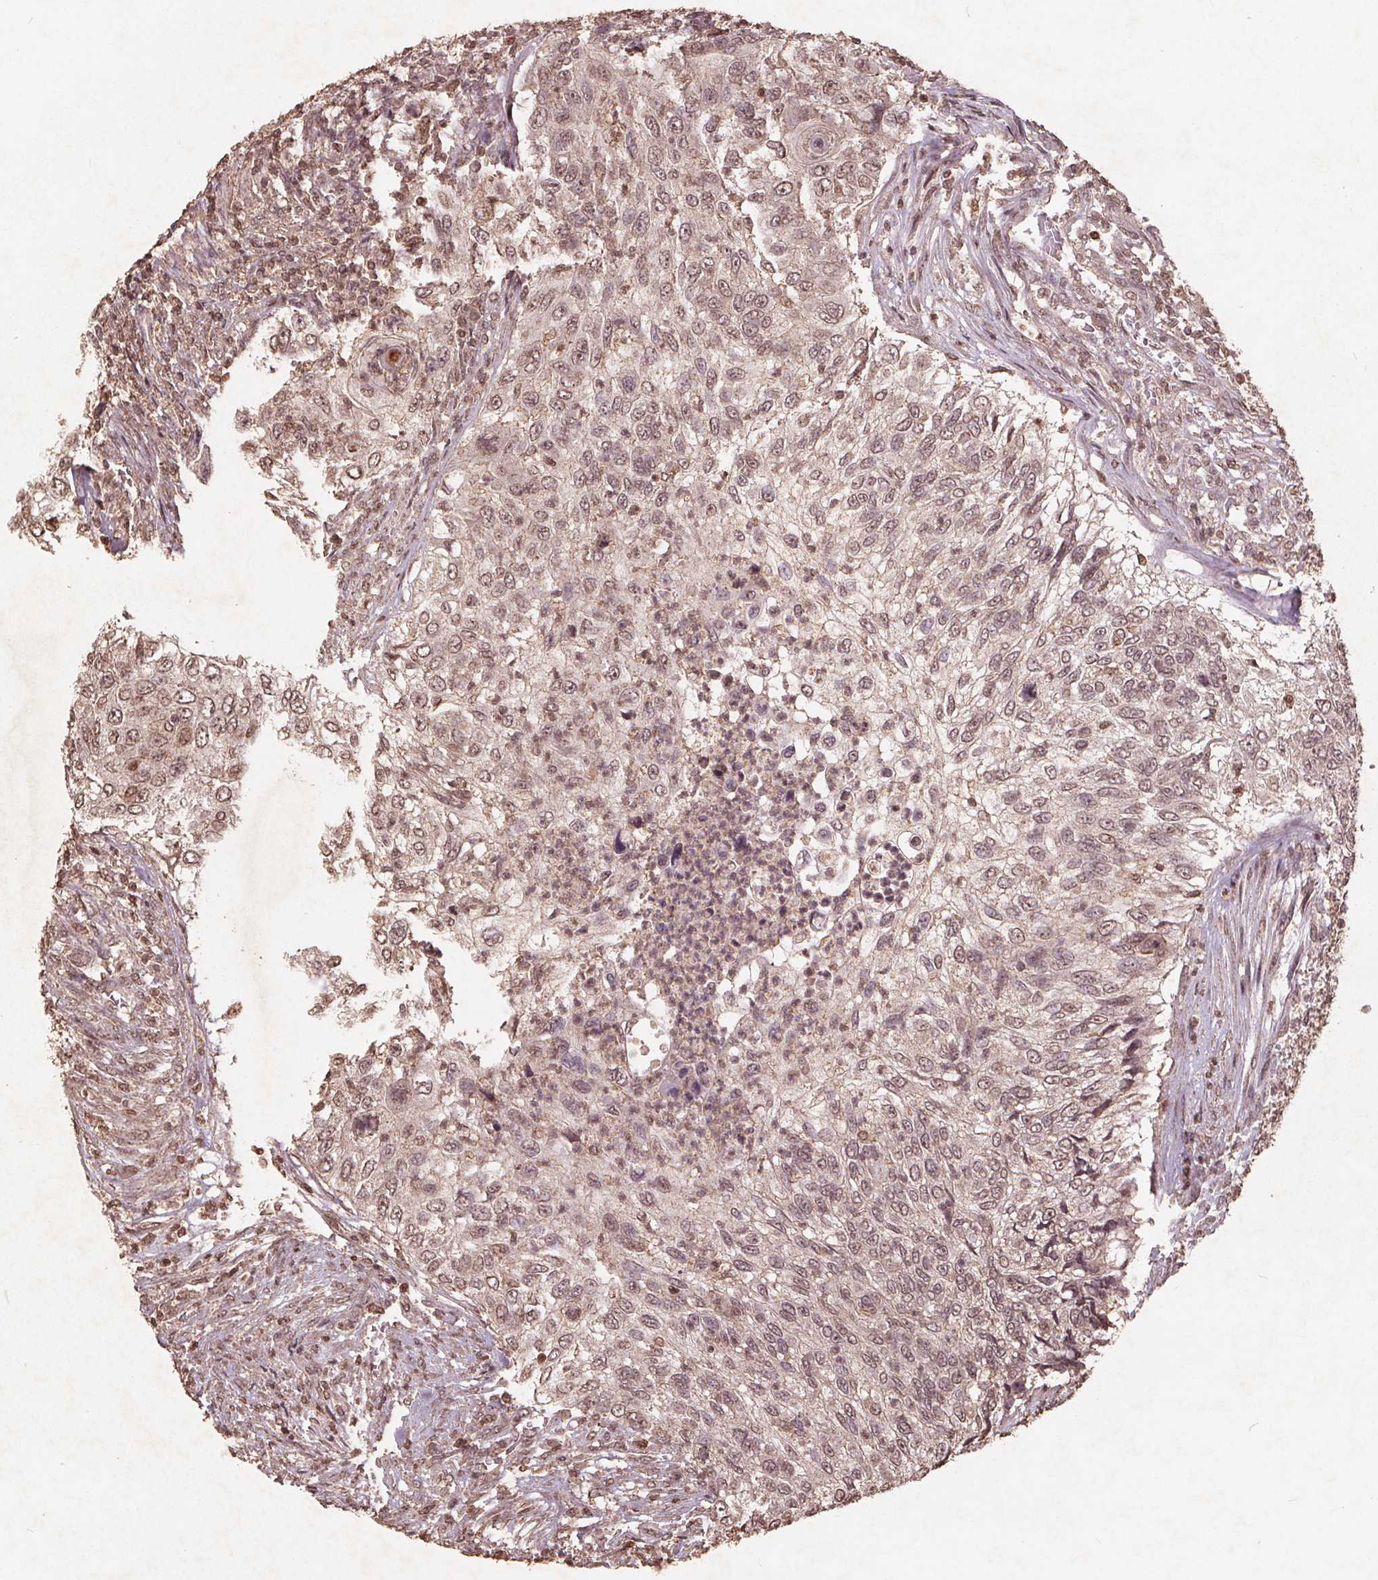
{"staining": {"intensity": "moderate", "quantity": ">75%", "location": "nuclear"}, "tissue": "urothelial cancer", "cell_type": "Tumor cells", "image_type": "cancer", "snomed": [{"axis": "morphology", "description": "Urothelial carcinoma, High grade"}, {"axis": "topography", "description": "Urinary bladder"}], "caption": "High-magnification brightfield microscopy of urothelial cancer stained with DAB (brown) and counterstained with hematoxylin (blue). tumor cells exhibit moderate nuclear staining is identified in about>75% of cells. (Brightfield microscopy of DAB IHC at high magnification).", "gene": "DSG3", "patient": {"sex": "female", "age": 60}}